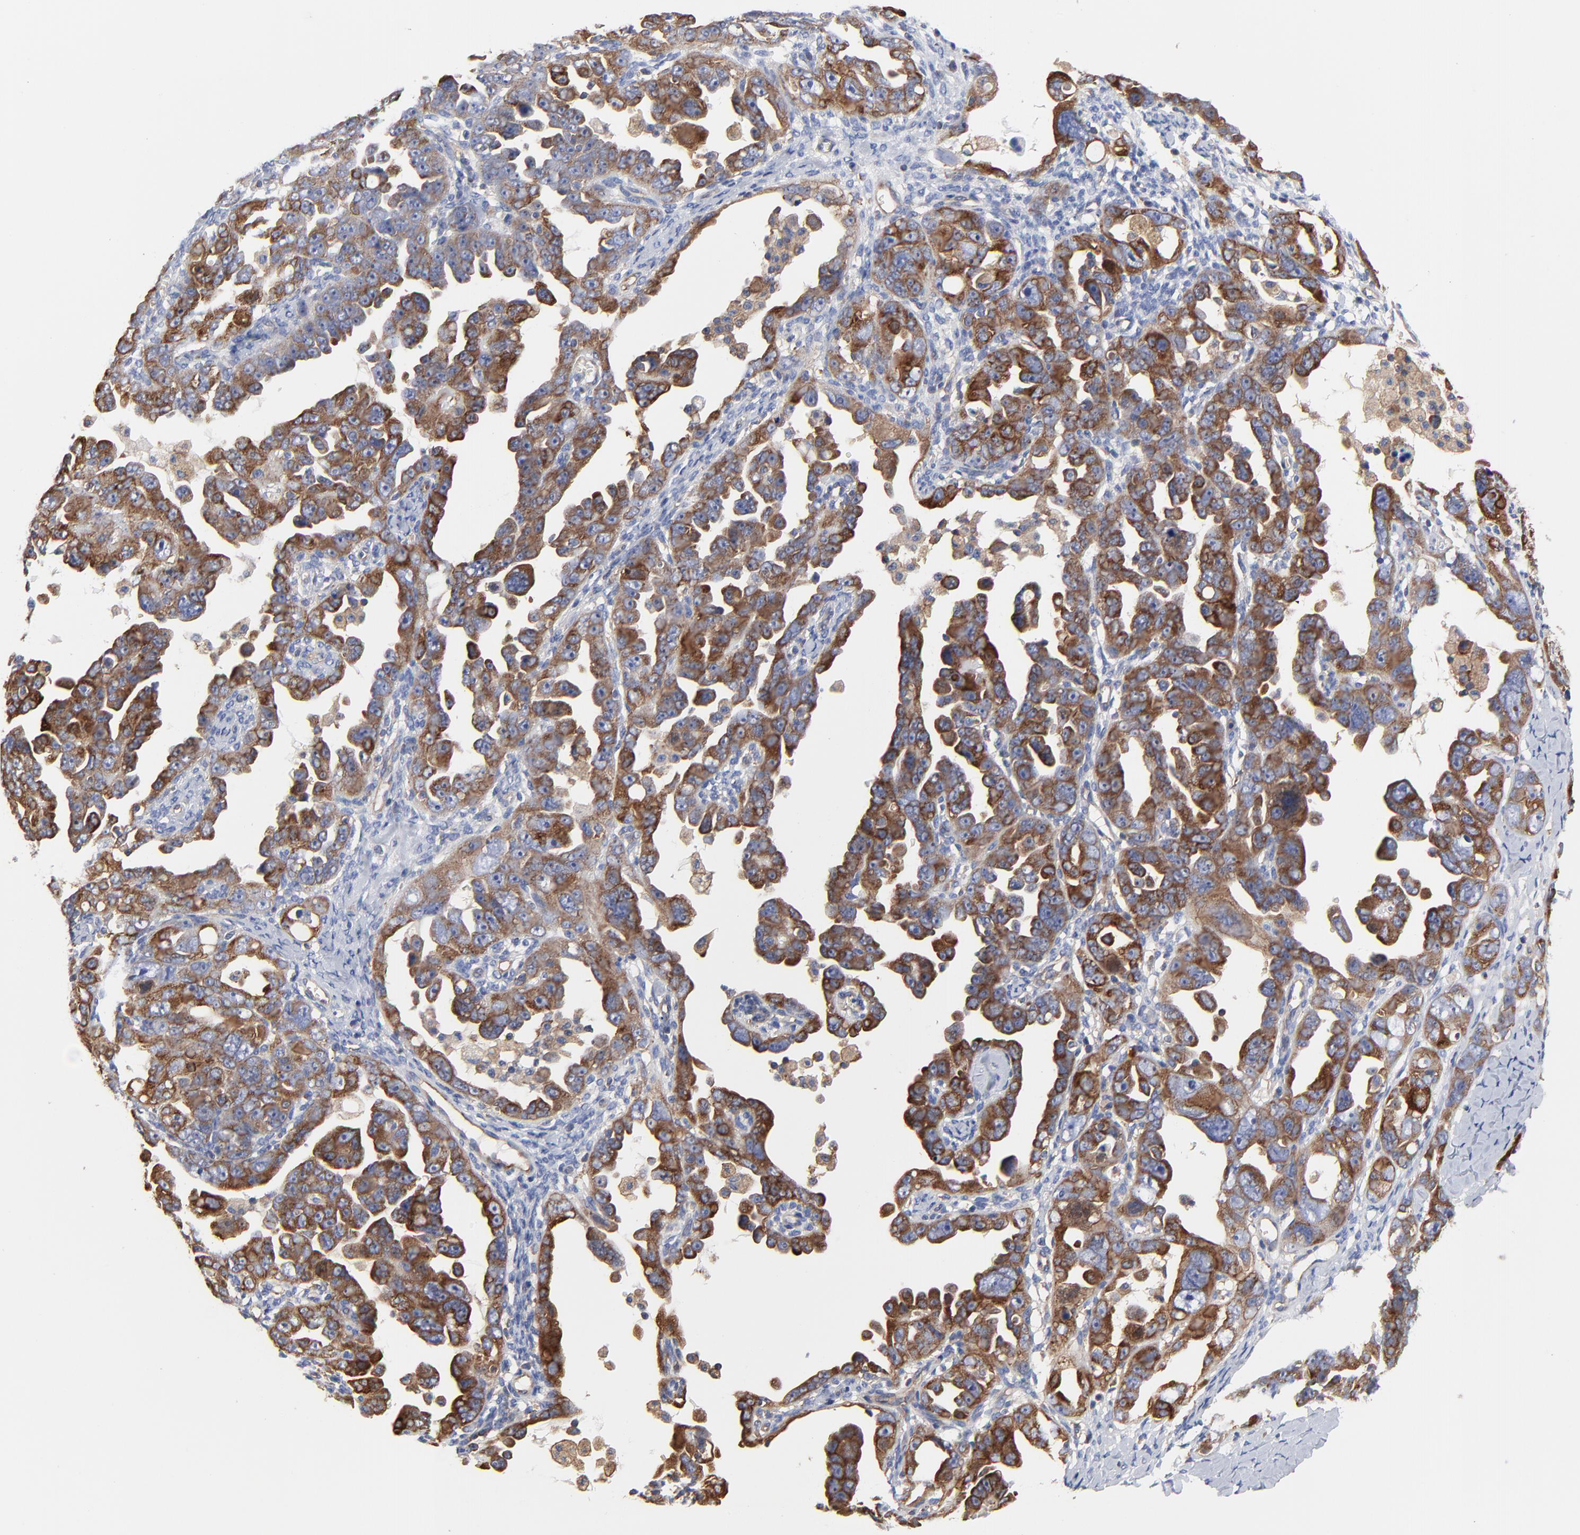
{"staining": {"intensity": "strong", "quantity": ">75%", "location": "cytoplasmic/membranous"}, "tissue": "ovarian cancer", "cell_type": "Tumor cells", "image_type": "cancer", "snomed": [{"axis": "morphology", "description": "Cystadenocarcinoma, serous, NOS"}, {"axis": "topography", "description": "Ovary"}], "caption": "Immunohistochemical staining of human ovarian cancer (serous cystadenocarcinoma) displays high levels of strong cytoplasmic/membranous expression in about >75% of tumor cells.", "gene": "CD2AP", "patient": {"sex": "female", "age": 66}}